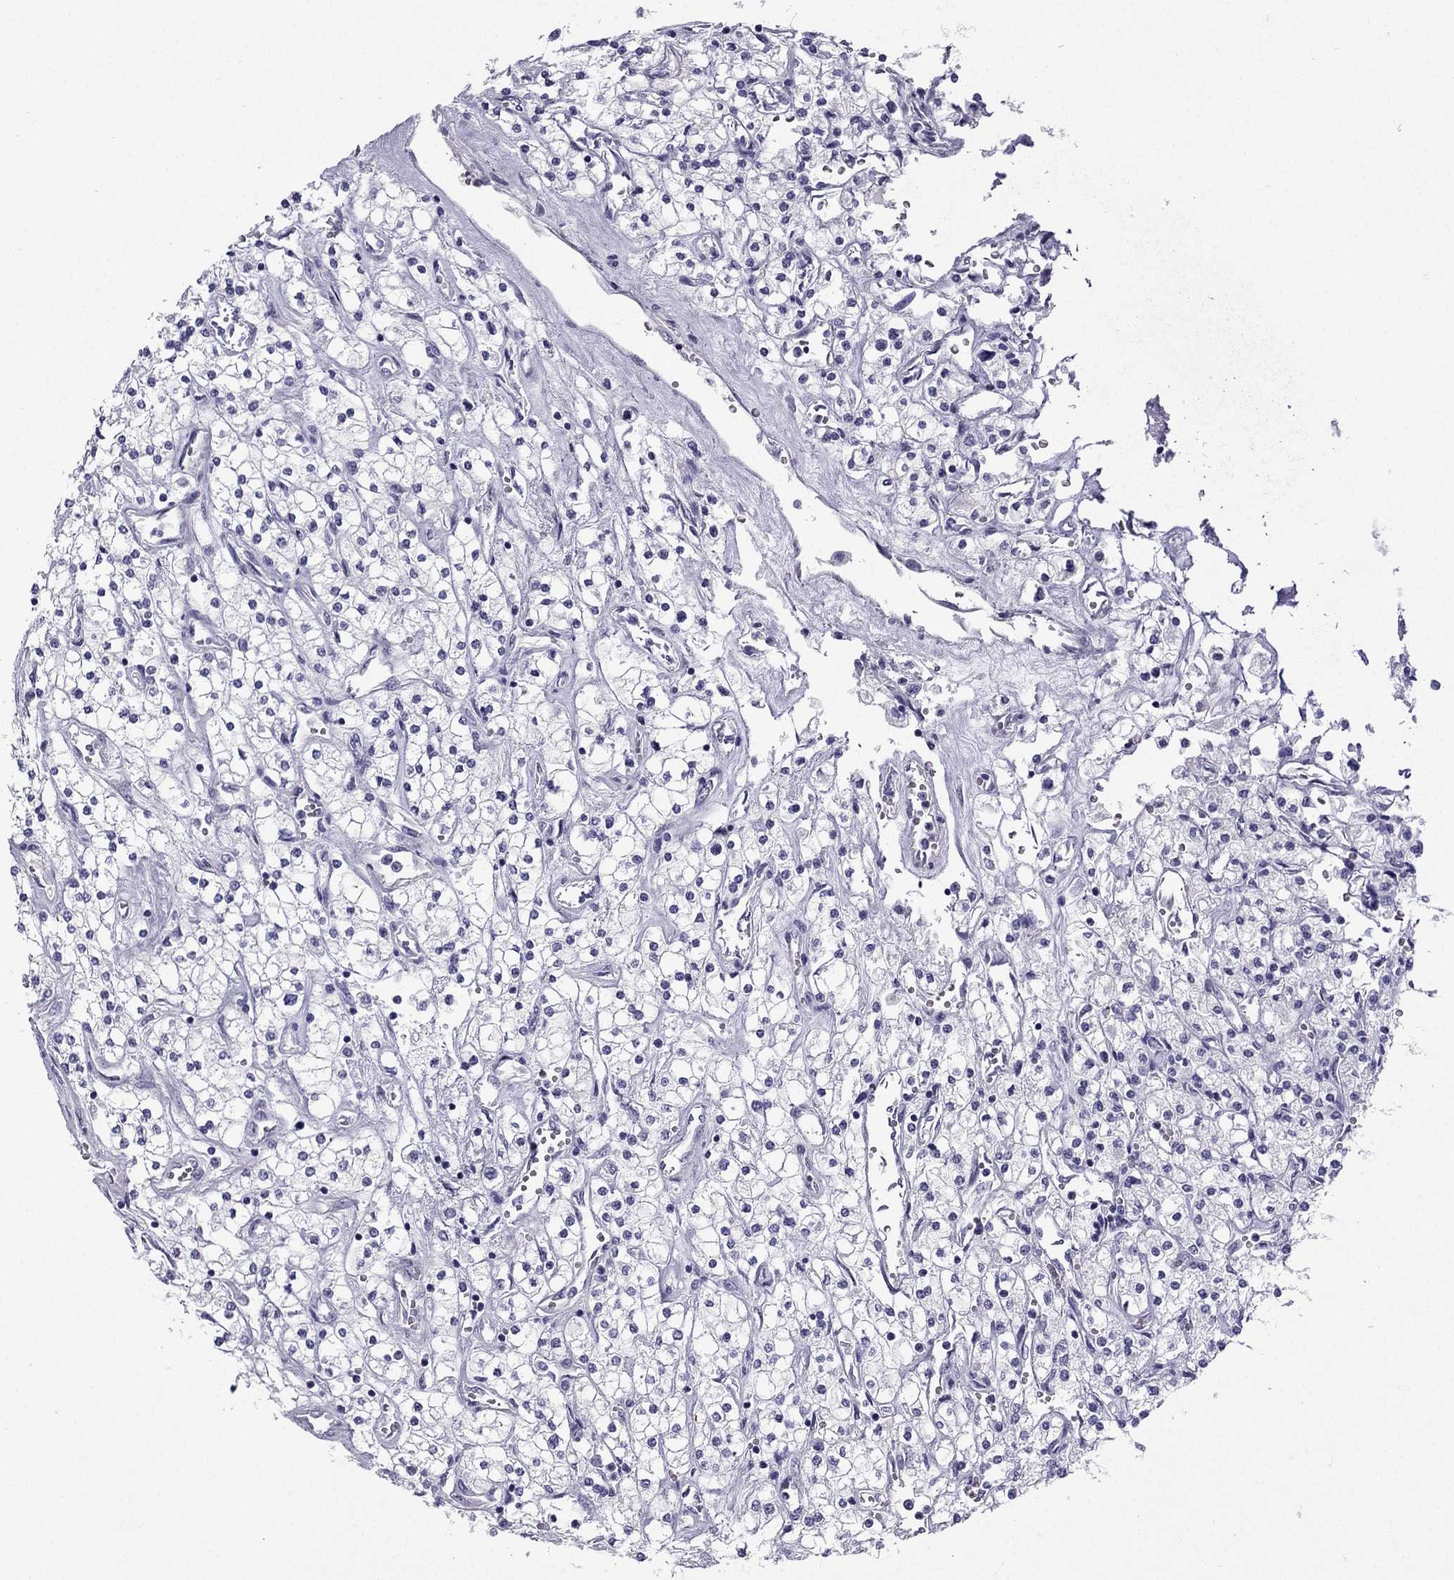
{"staining": {"intensity": "negative", "quantity": "none", "location": "none"}, "tissue": "renal cancer", "cell_type": "Tumor cells", "image_type": "cancer", "snomed": [{"axis": "morphology", "description": "Adenocarcinoma, NOS"}, {"axis": "topography", "description": "Kidney"}], "caption": "Image shows no protein staining in tumor cells of renal cancer tissue.", "gene": "GJA8", "patient": {"sex": "male", "age": 80}}